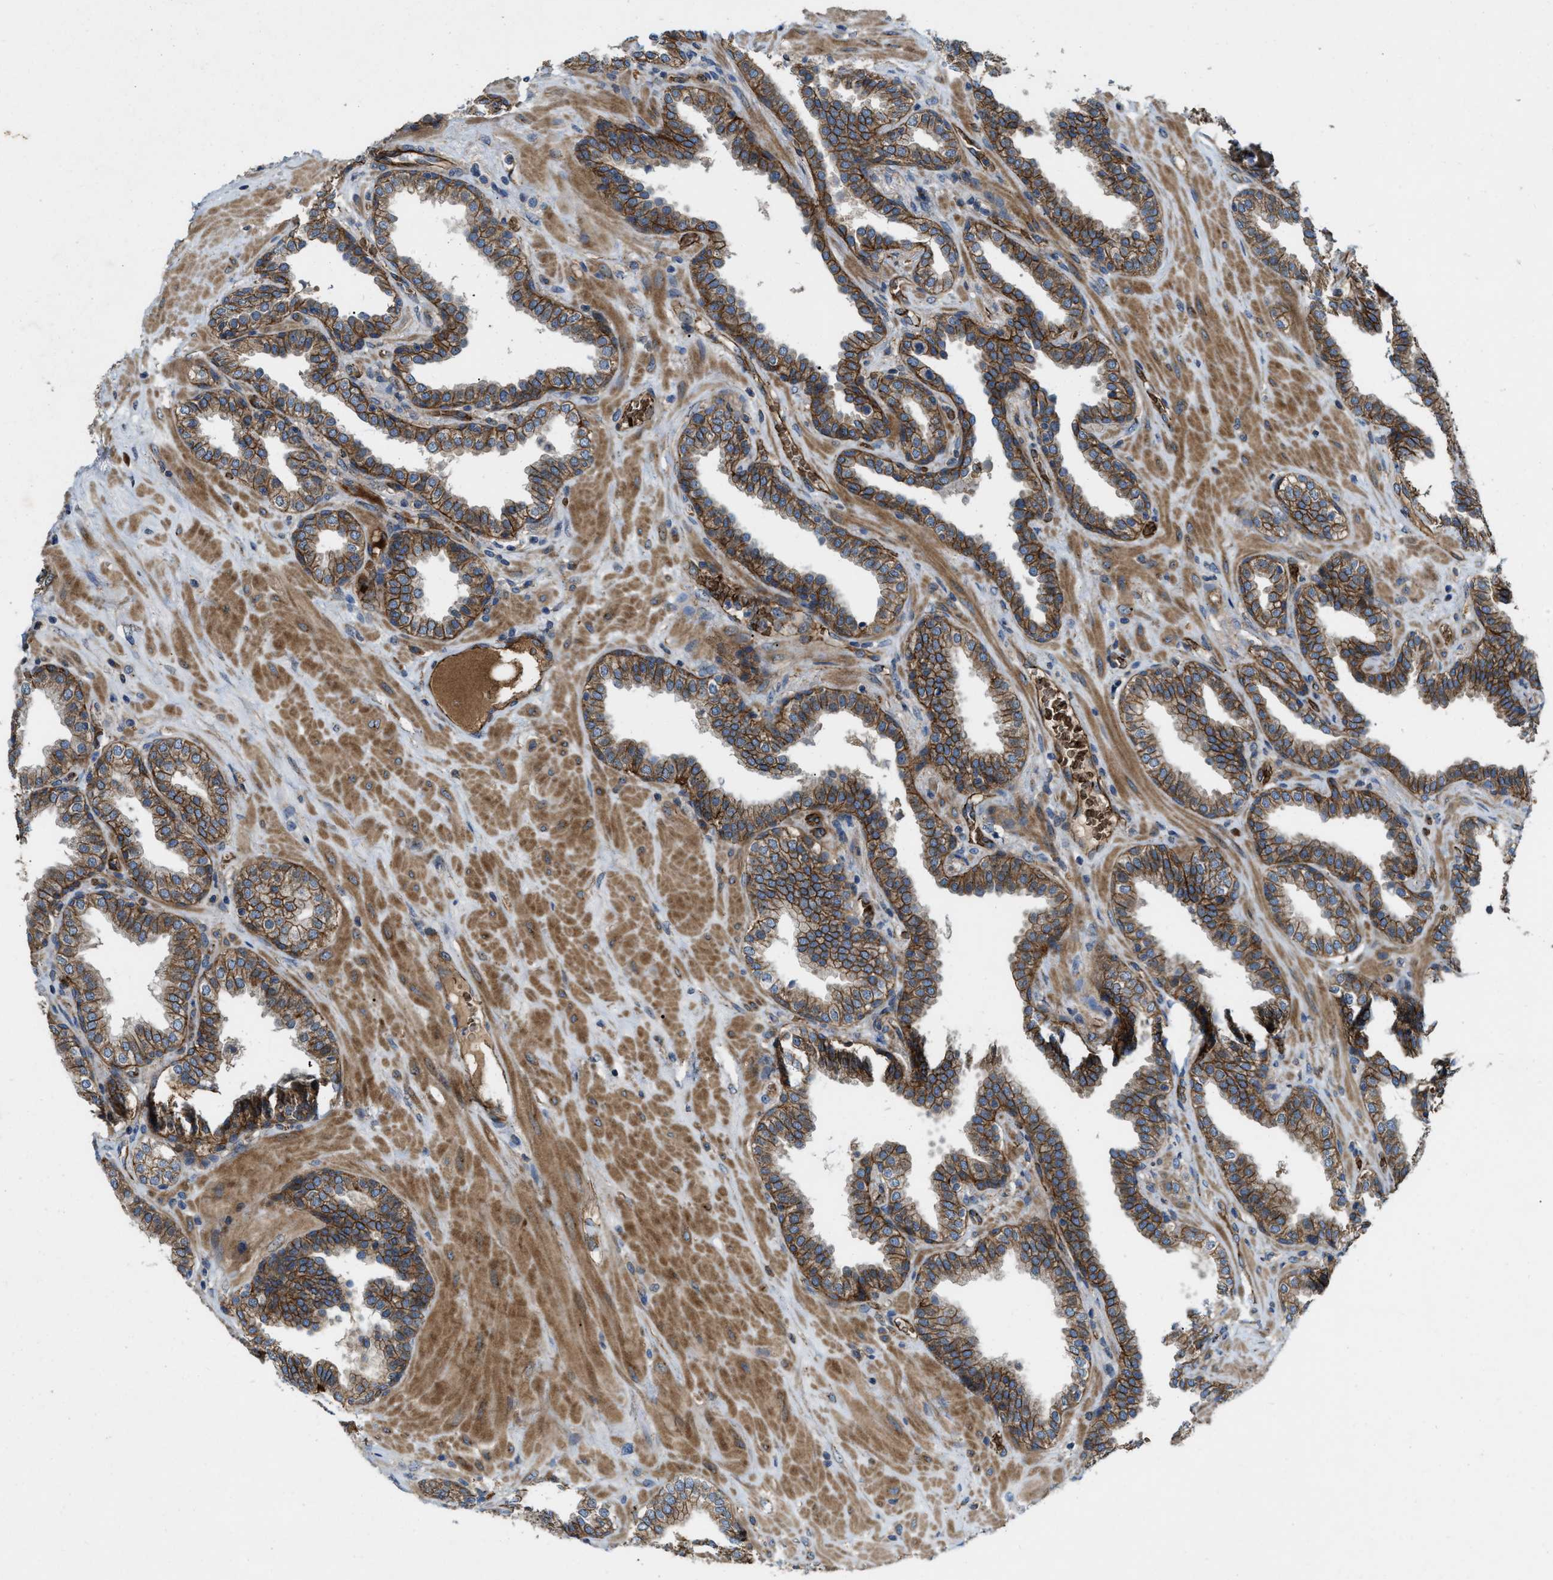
{"staining": {"intensity": "strong", "quantity": ">75%", "location": "cytoplasmic/membranous"}, "tissue": "prostate", "cell_type": "Glandular cells", "image_type": "normal", "snomed": [{"axis": "morphology", "description": "Normal tissue, NOS"}, {"axis": "topography", "description": "Prostate"}], "caption": "This image reveals benign prostate stained with immunohistochemistry (IHC) to label a protein in brown. The cytoplasmic/membranous of glandular cells show strong positivity for the protein. Nuclei are counter-stained blue.", "gene": "ERC1", "patient": {"sex": "male", "age": 51}}